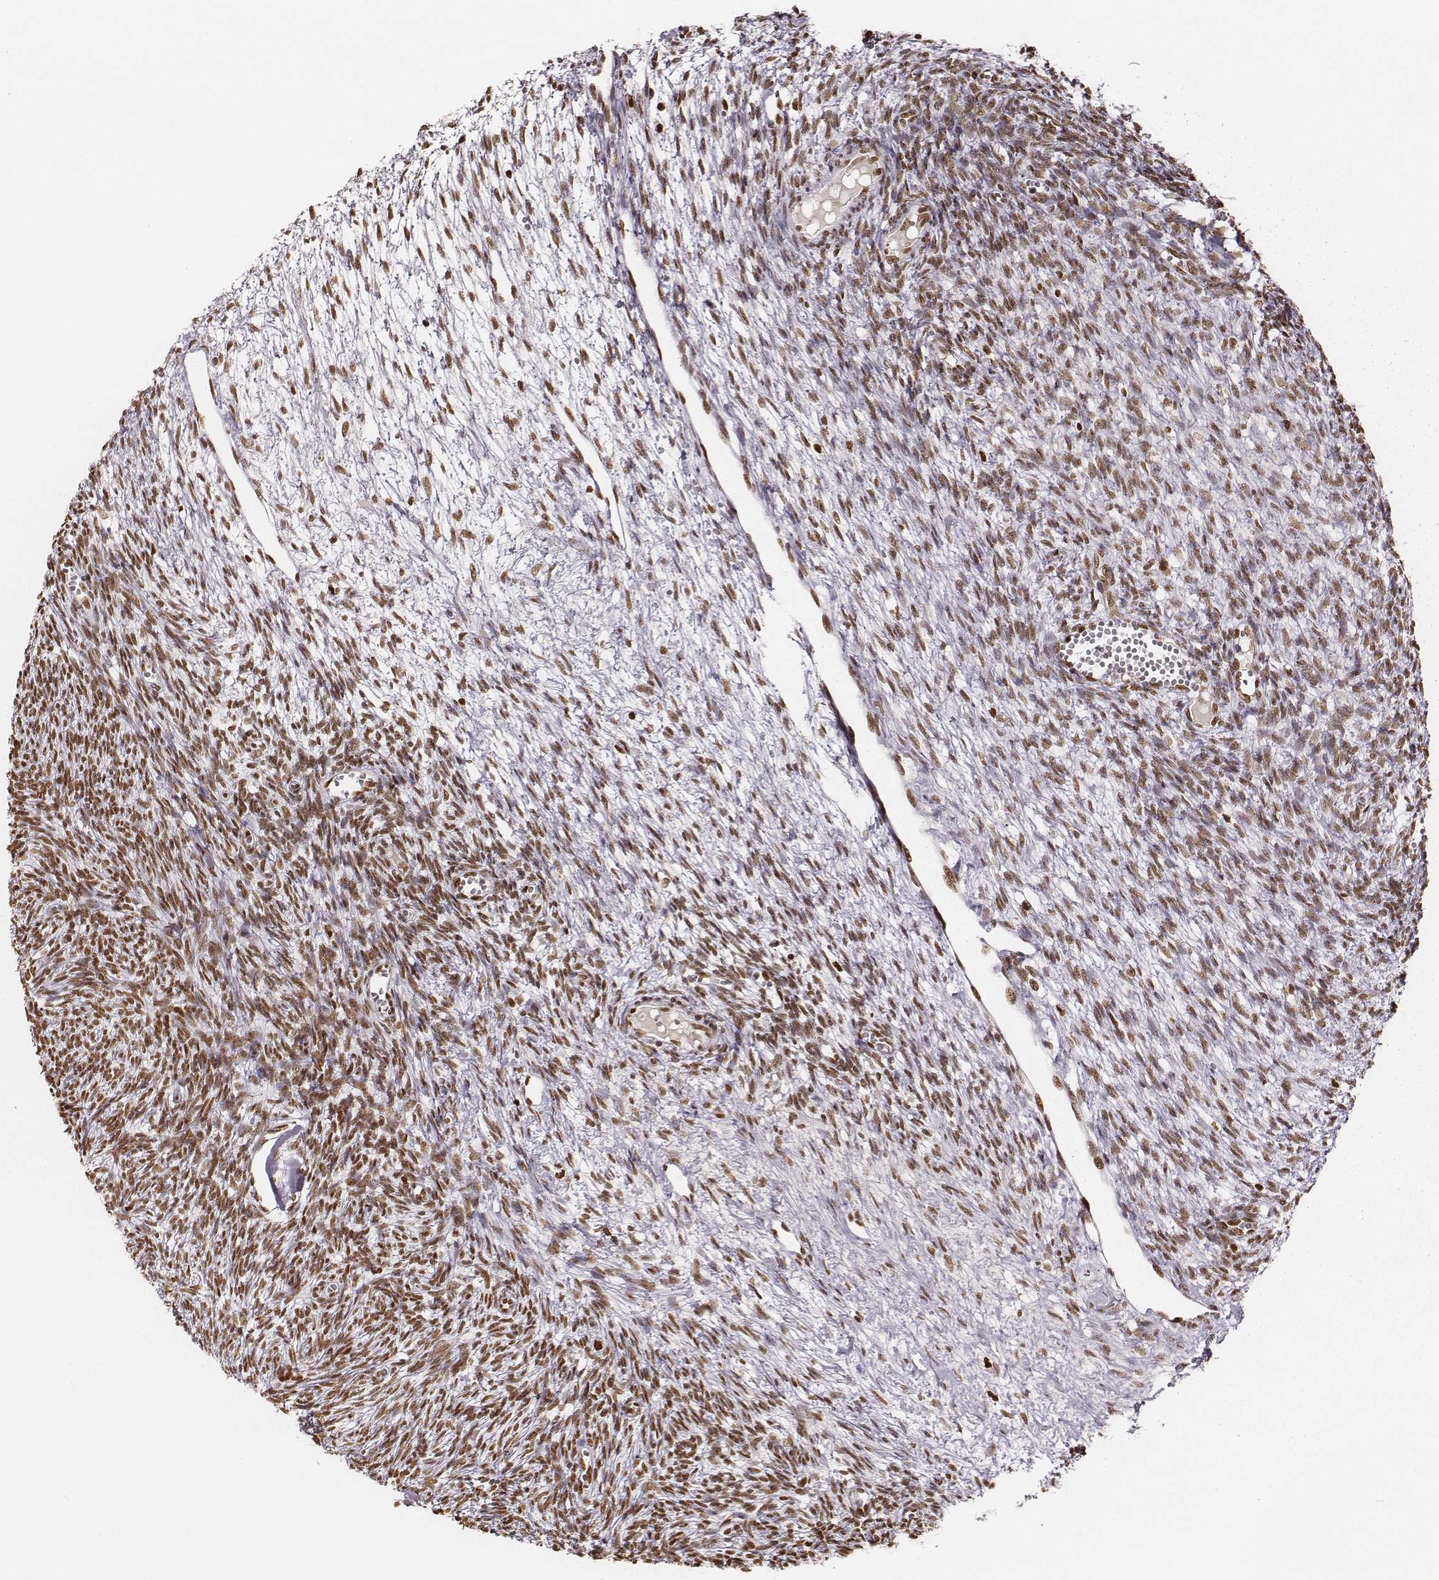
{"staining": {"intensity": "strong", "quantity": ">75%", "location": "nuclear"}, "tissue": "ovary", "cell_type": "Follicle cells", "image_type": "normal", "snomed": [{"axis": "morphology", "description": "Normal tissue, NOS"}, {"axis": "topography", "description": "Ovary"}], "caption": "A high-resolution photomicrograph shows immunohistochemistry staining of normal ovary, which exhibits strong nuclear positivity in about >75% of follicle cells. (DAB = brown stain, brightfield microscopy at high magnification).", "gene": "PARP1", "patient": {"sex": "female", "age": 43}}